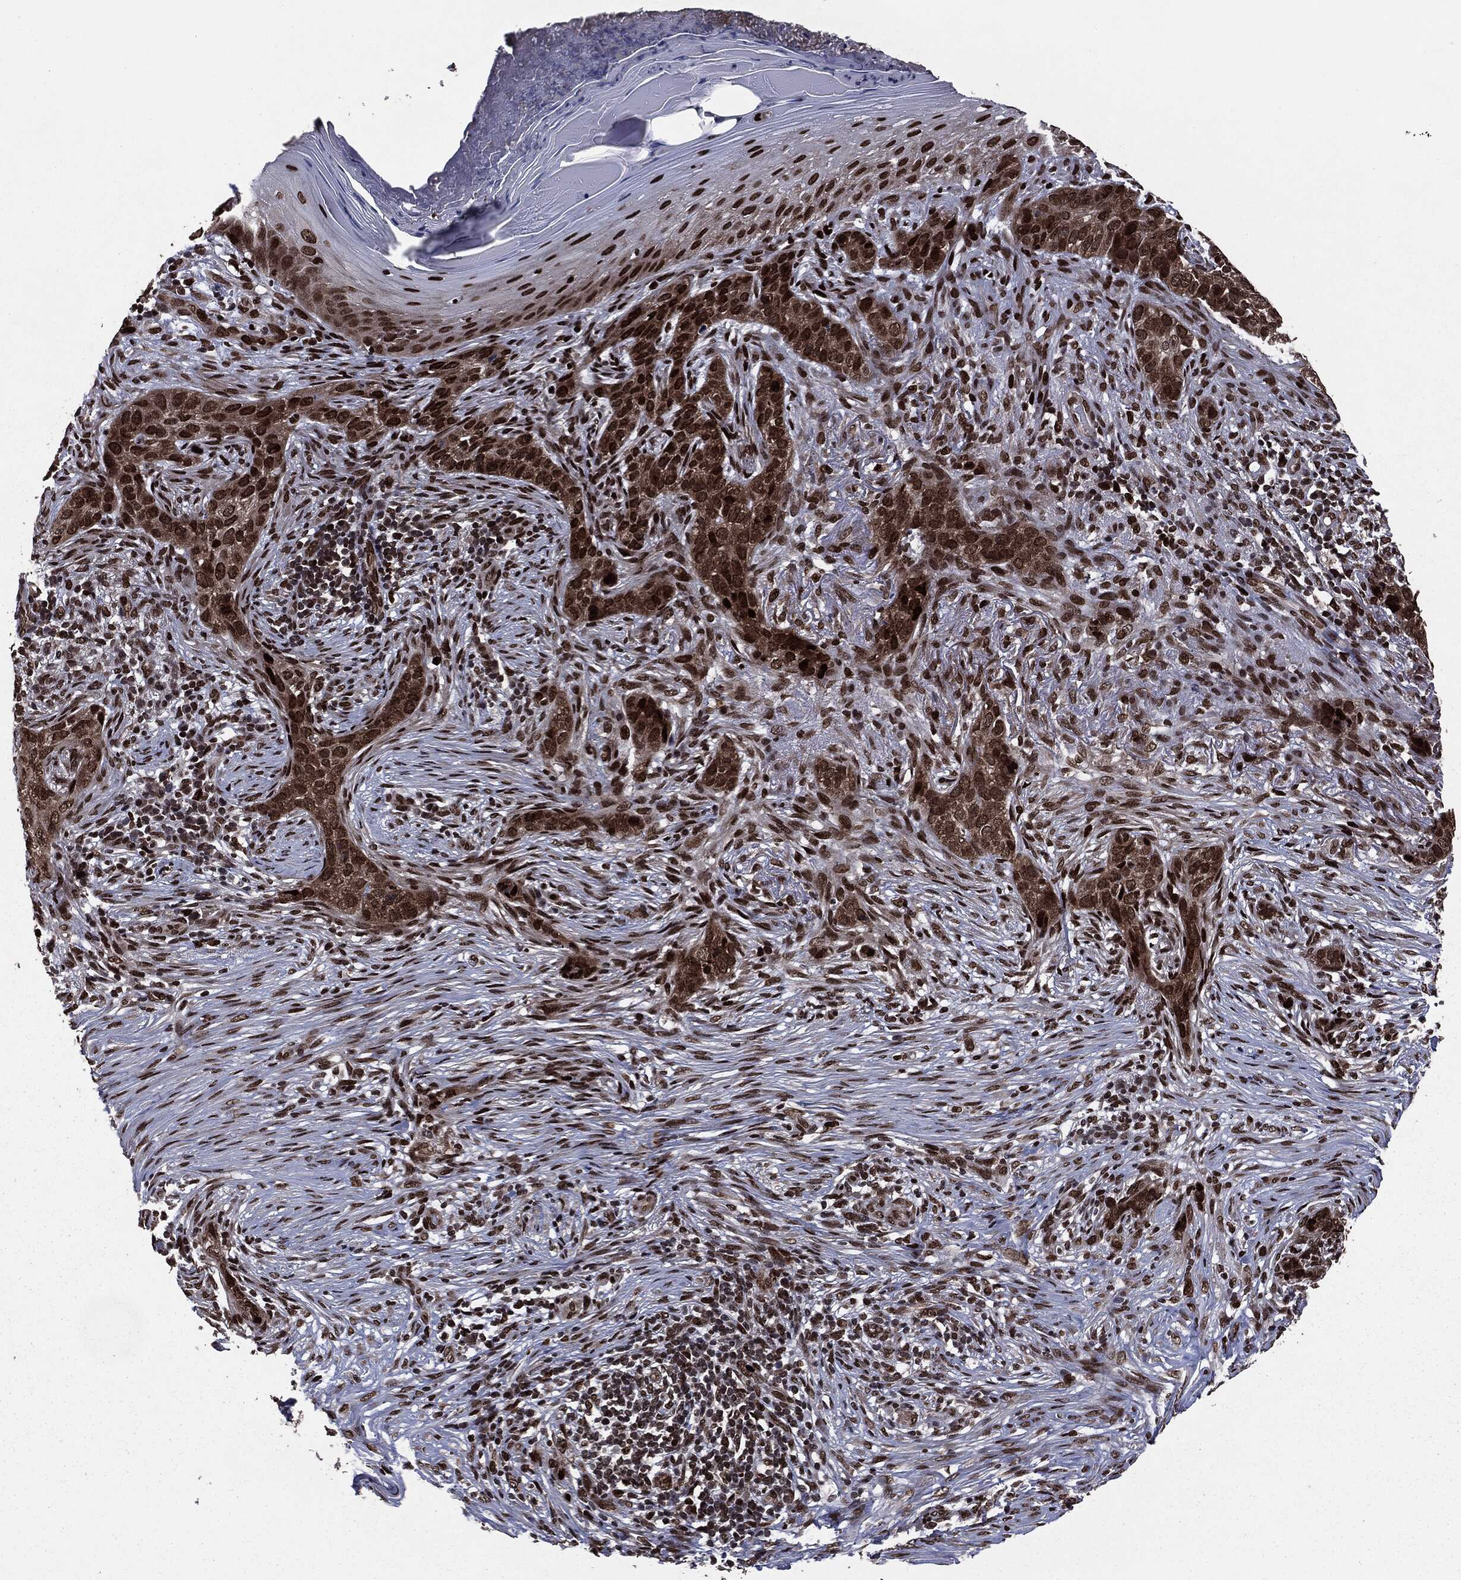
{"staining": {"intensity": "strong", "quantity": ">75%", "location": "nuclear"}, "tissue": "skin cancer", "cell_type": "Tumor cells", "image_type": "cancer", "snomed": [{"axis": "morphology", "description": "Squamous cell carcinoma, NOS"}, {"axis": "topography", "description": "Skin"}], "caption": "Human skin cancer (squamous cell carcinoma) stained for a protein (brown) reveals strong nuclear positive positivity in approximately >75% of tumor cells.", "gene": "DVL2", "patient": {"sex": "male", "age": 88}}